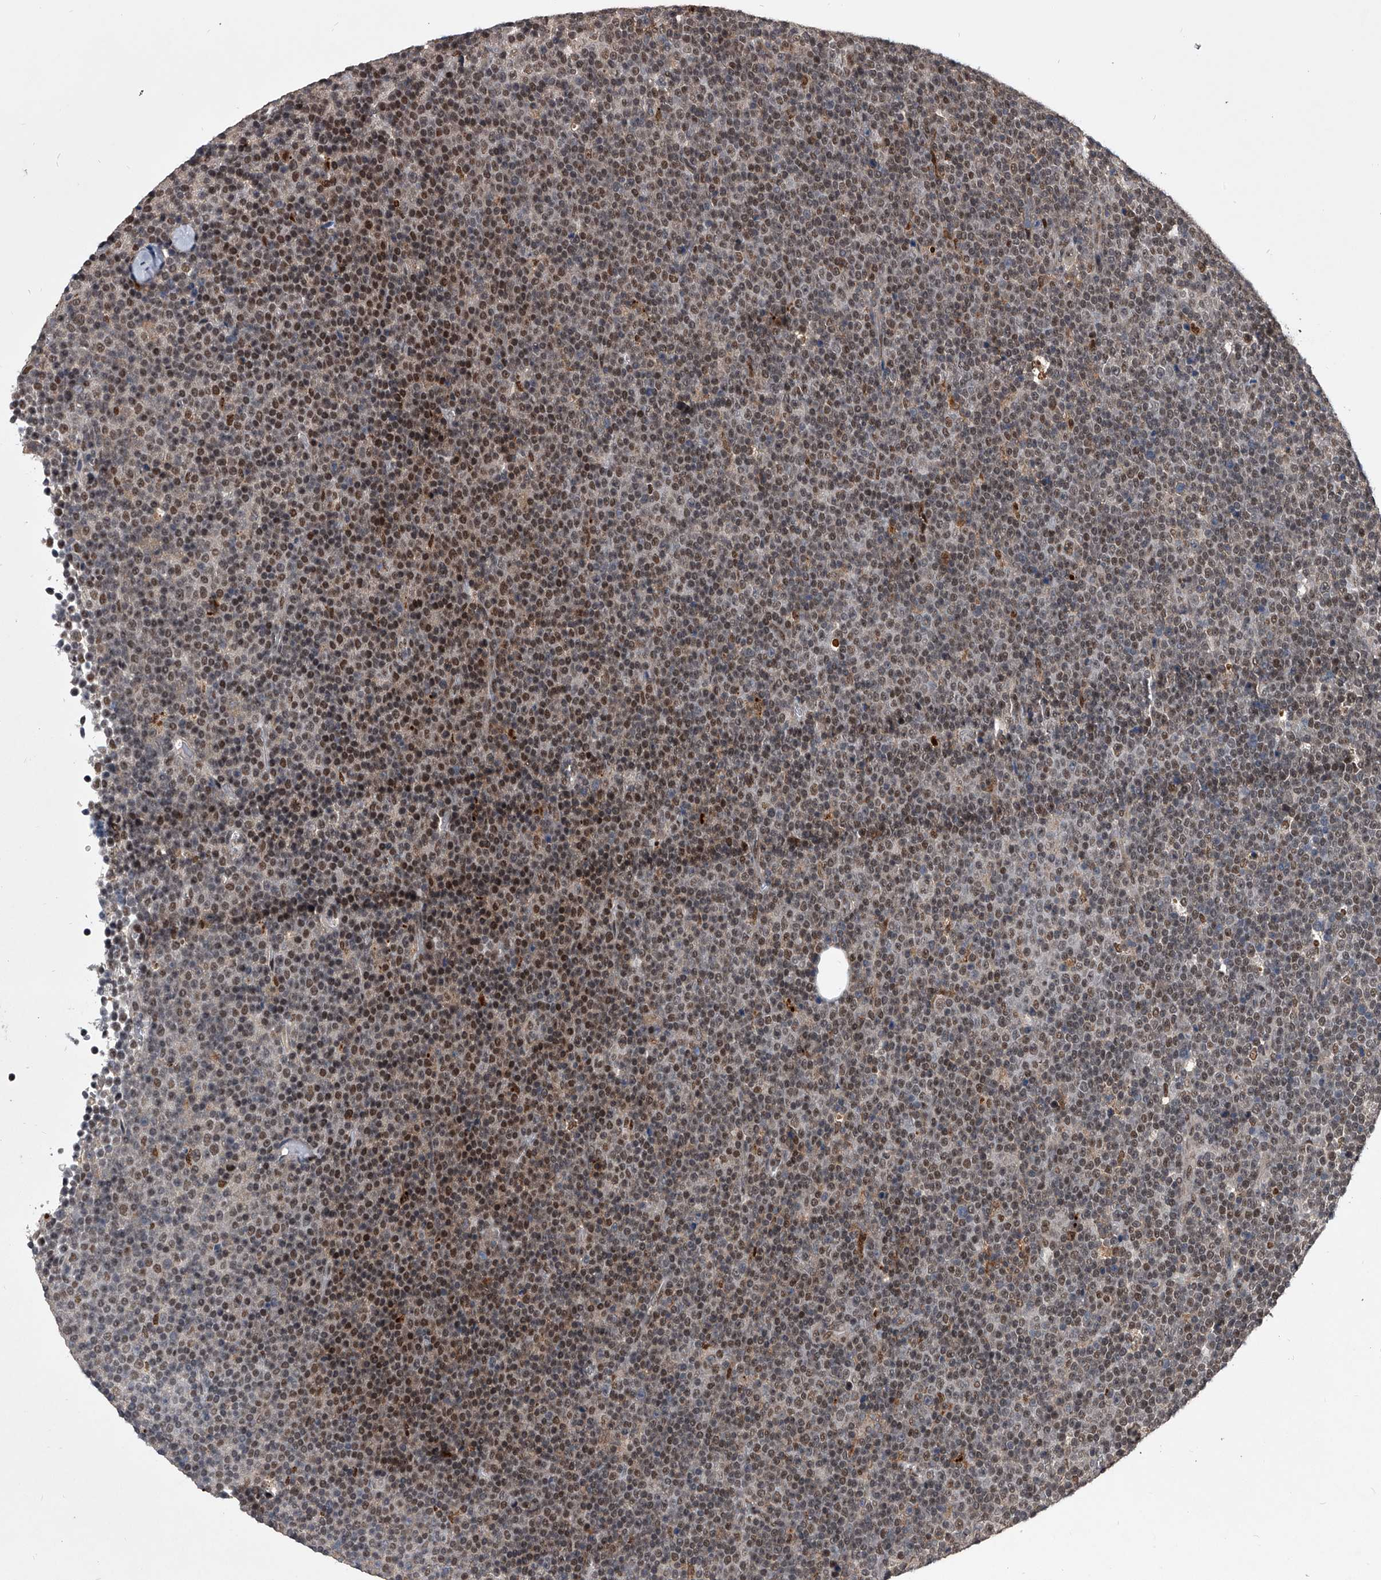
{"staining": {"intensity": "moderate", "quantity": "25%-75%", "location": "nuclear"}, "tissue": "lymphoma", "cell_type": "Tumor cells", "image_type": "cancer", "snomed": [{"axis": "morphology", "description": "Malignant lymphoma, non-Hodgkin's type, Low grade"}, {"axis": "topography", "description": "Lymph node"}], "caption": "A high-resolution image shows IHC staining of malignant lymphoma, non-Hodgkin's type (low-grade), which shows moderate nuclear expression in approximately 25%-75% of tumor cells.", "gene": "CMTR1", "patient": {"sex": "female", "age": 67}}